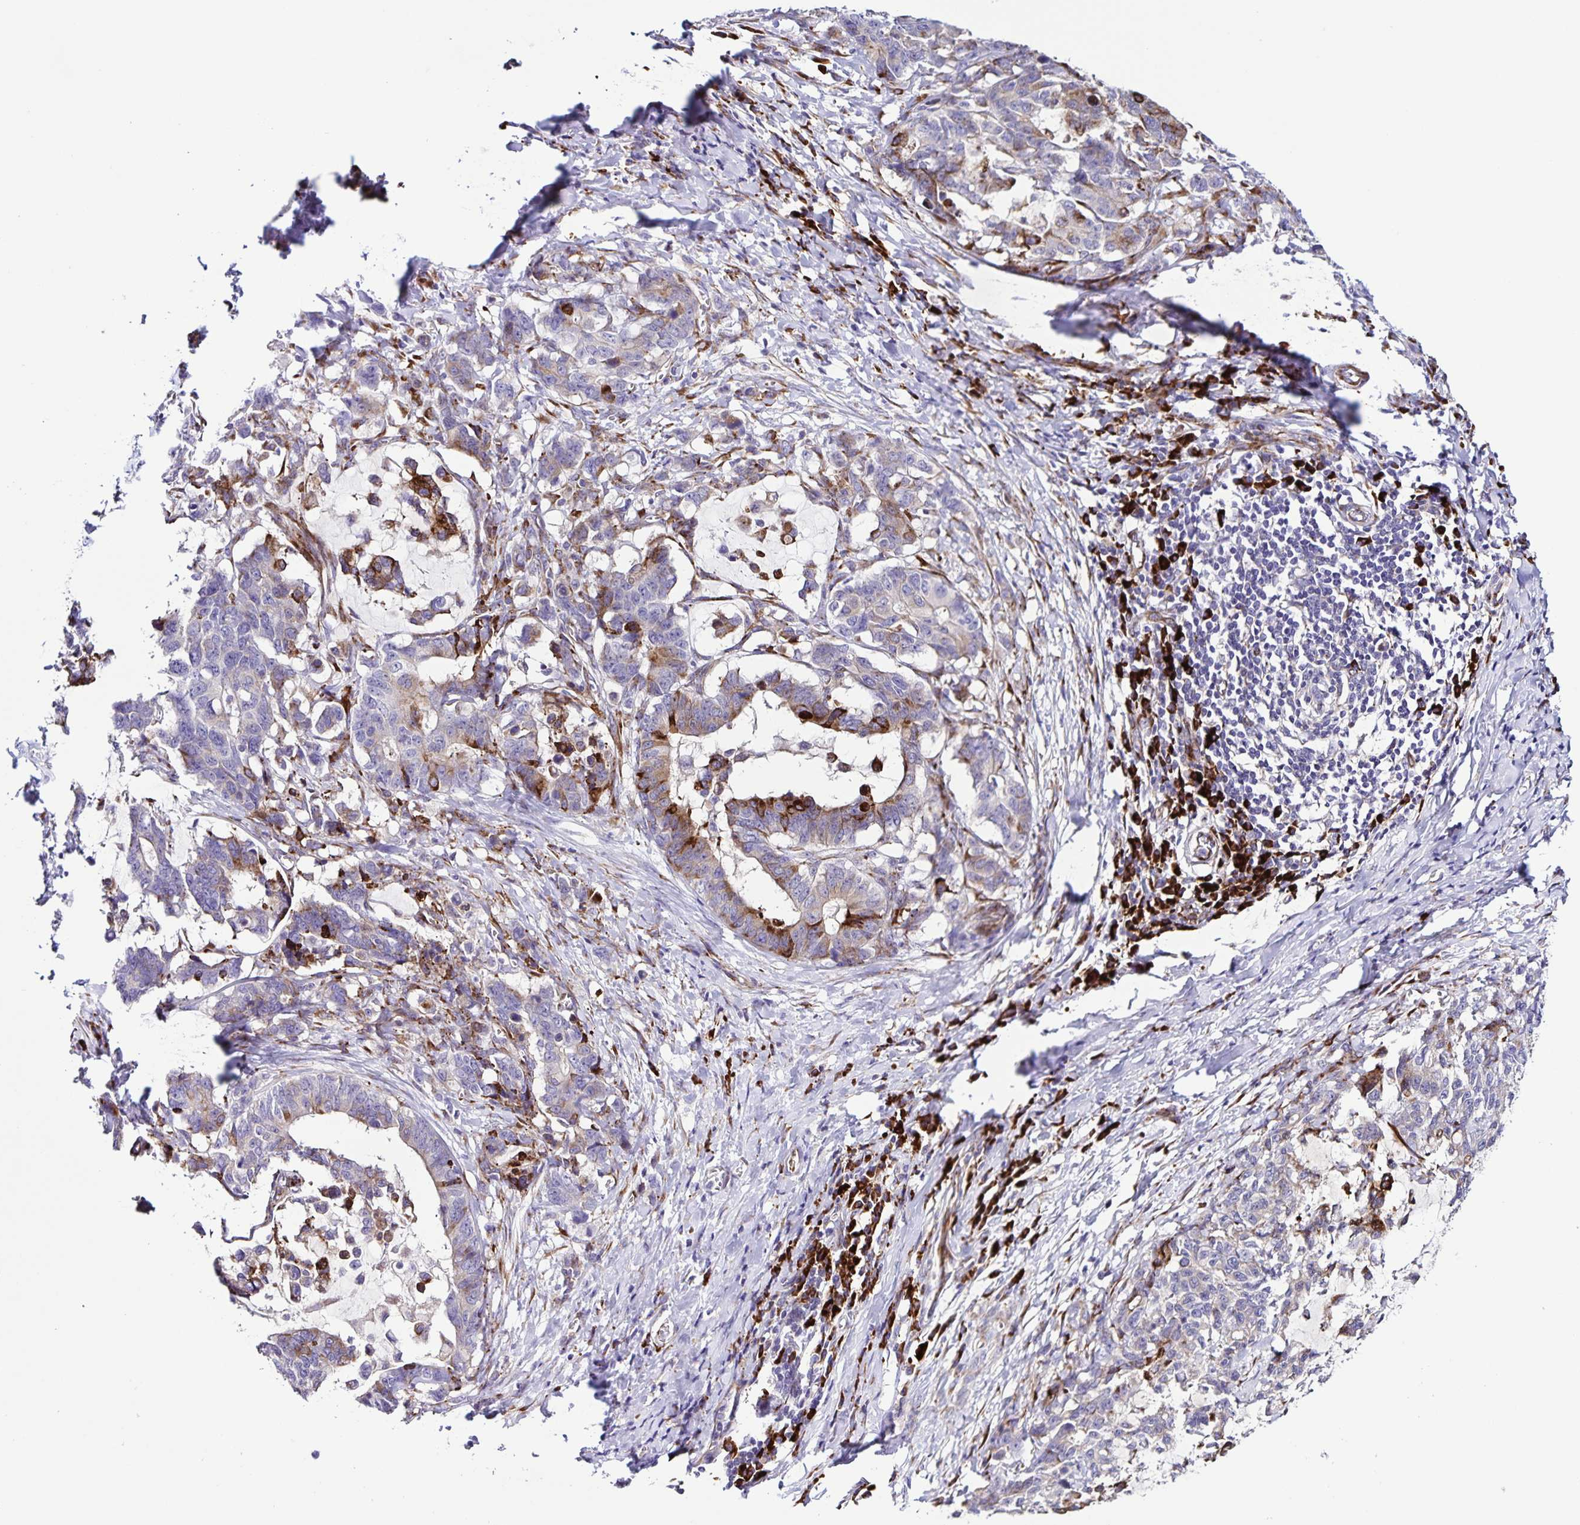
{"staining": {"intensity": "moderate", "quantity": "<25%", "location": "cytoplasmic/membranous"}, "tissue": "stomach cancer", "cell_type": "Tumor cells", "image_type": "cancer", "snomed": [{"axis": "morphology", "description": "Normal tissue, NOS"}, {"axis": "morphology", "description": "Adenocarcinoma, NOS"}, {"axis": "topography", "description": "Stomach"}], "caption": "Tumor cells exhibit moderate cytoplasmic/membranous expression in approximately <25% of cells in stomach adenocarcinoma.", "gene": "OSBPL5", "patient": {"sex": "female", "age": 64}}